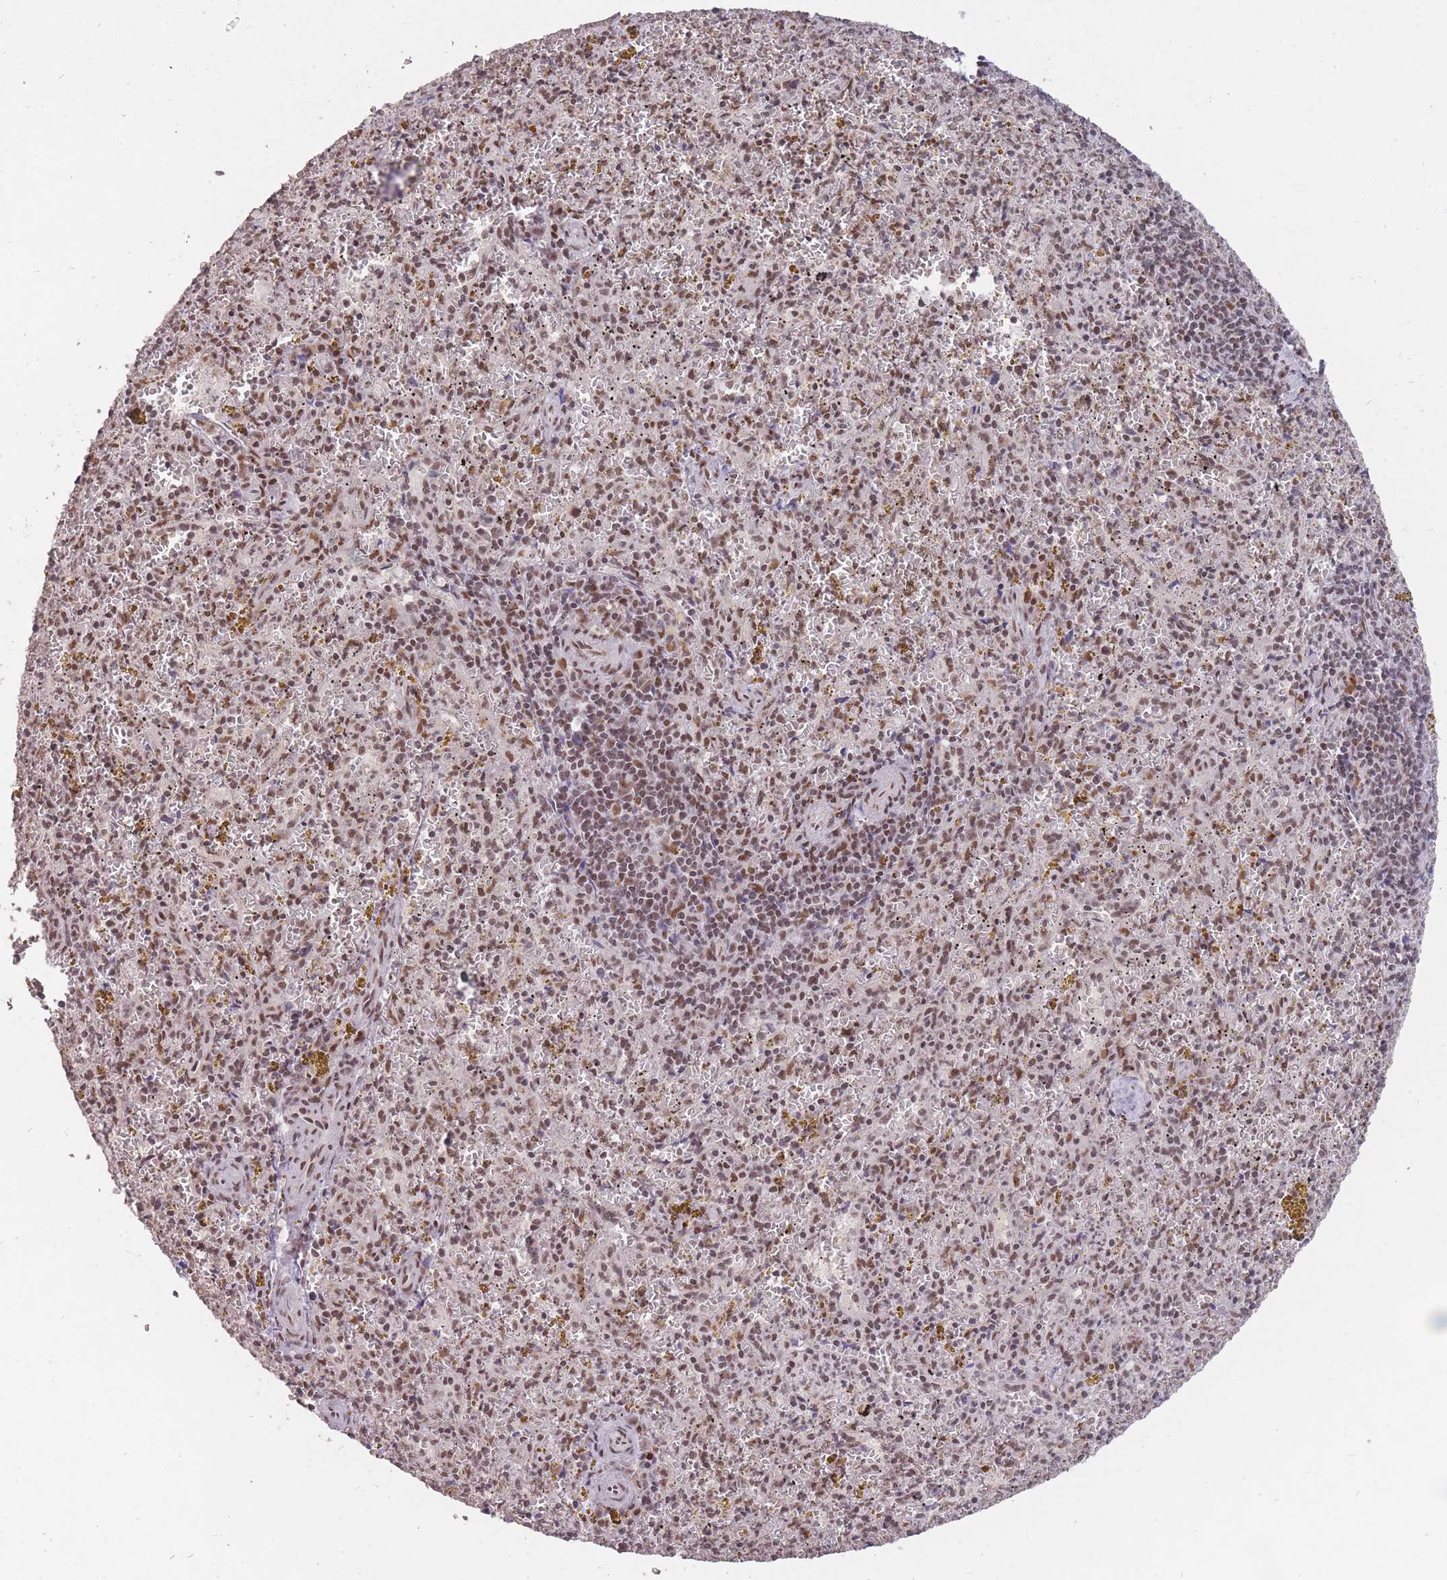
{"staining": {"intensity": "moderate", "quantity": "25%-75%", "location": "nuclear"}, "tissue": "spleen", "cell_type": "Cells in red pulp", "image_type": "normal", "snomed": [{"axis": "morphology", "description": "Normal tissue, NOS"}, {"axis": "topography", "description": "Spleen"}], "caption": "This is a micrograph of immunohistochemistry (IHC) staining of benign spleen, which shows moderate positivity in the nuclear of cells in red pulp.", "gene": "HNRNPUL1", "patient": {"sex": "male", "age": 57}}